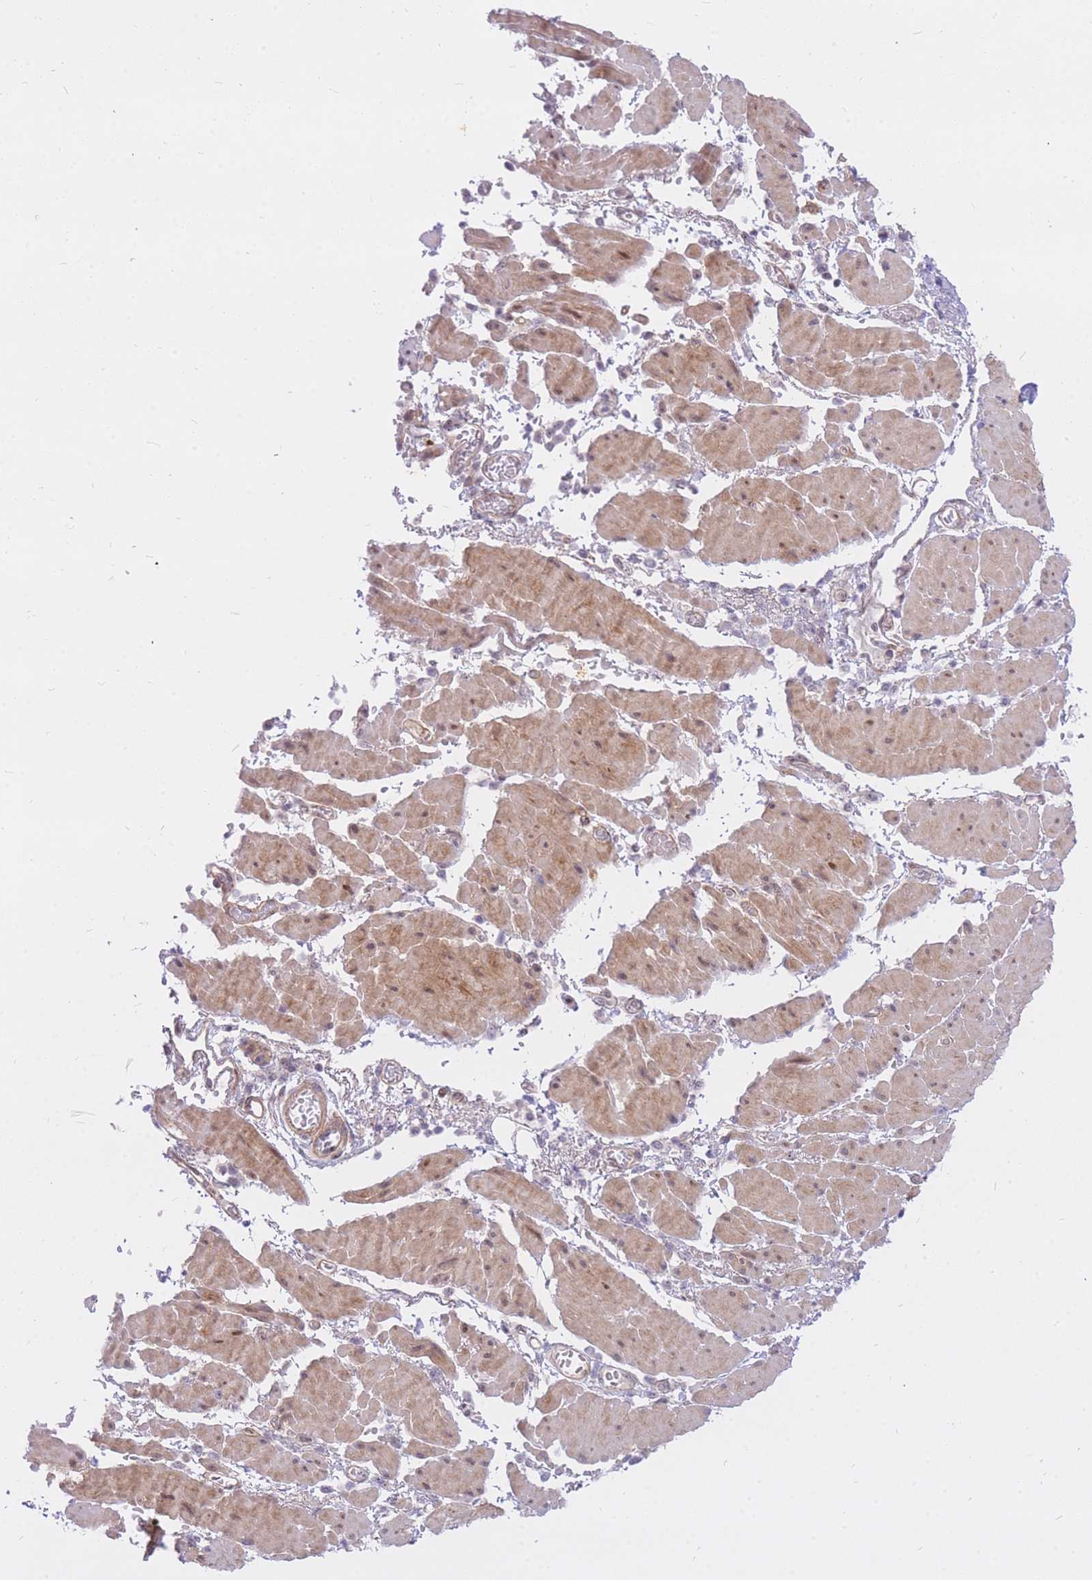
{"staining": {"intensity": "moderate", "quantity": "<25%", "location": "nuclear"}, "tissue": "esophagus", "cell_type": "Squamous epithelial cells", "image_type": "normal", "snomed": [{"axis": "morphology", "description": "Normal tissue, NOS"}, {"axis": "topography", "description": "Esophagus"}], "caption": "IHC photomicrograph of benign human esophagus stained for a protein (brown), which reveals low levels of moderate nuclear staining in about <25% of squamous epithelial cells.", "gene": "TLE2", "patient": {"sex": "male", "age": 81}}